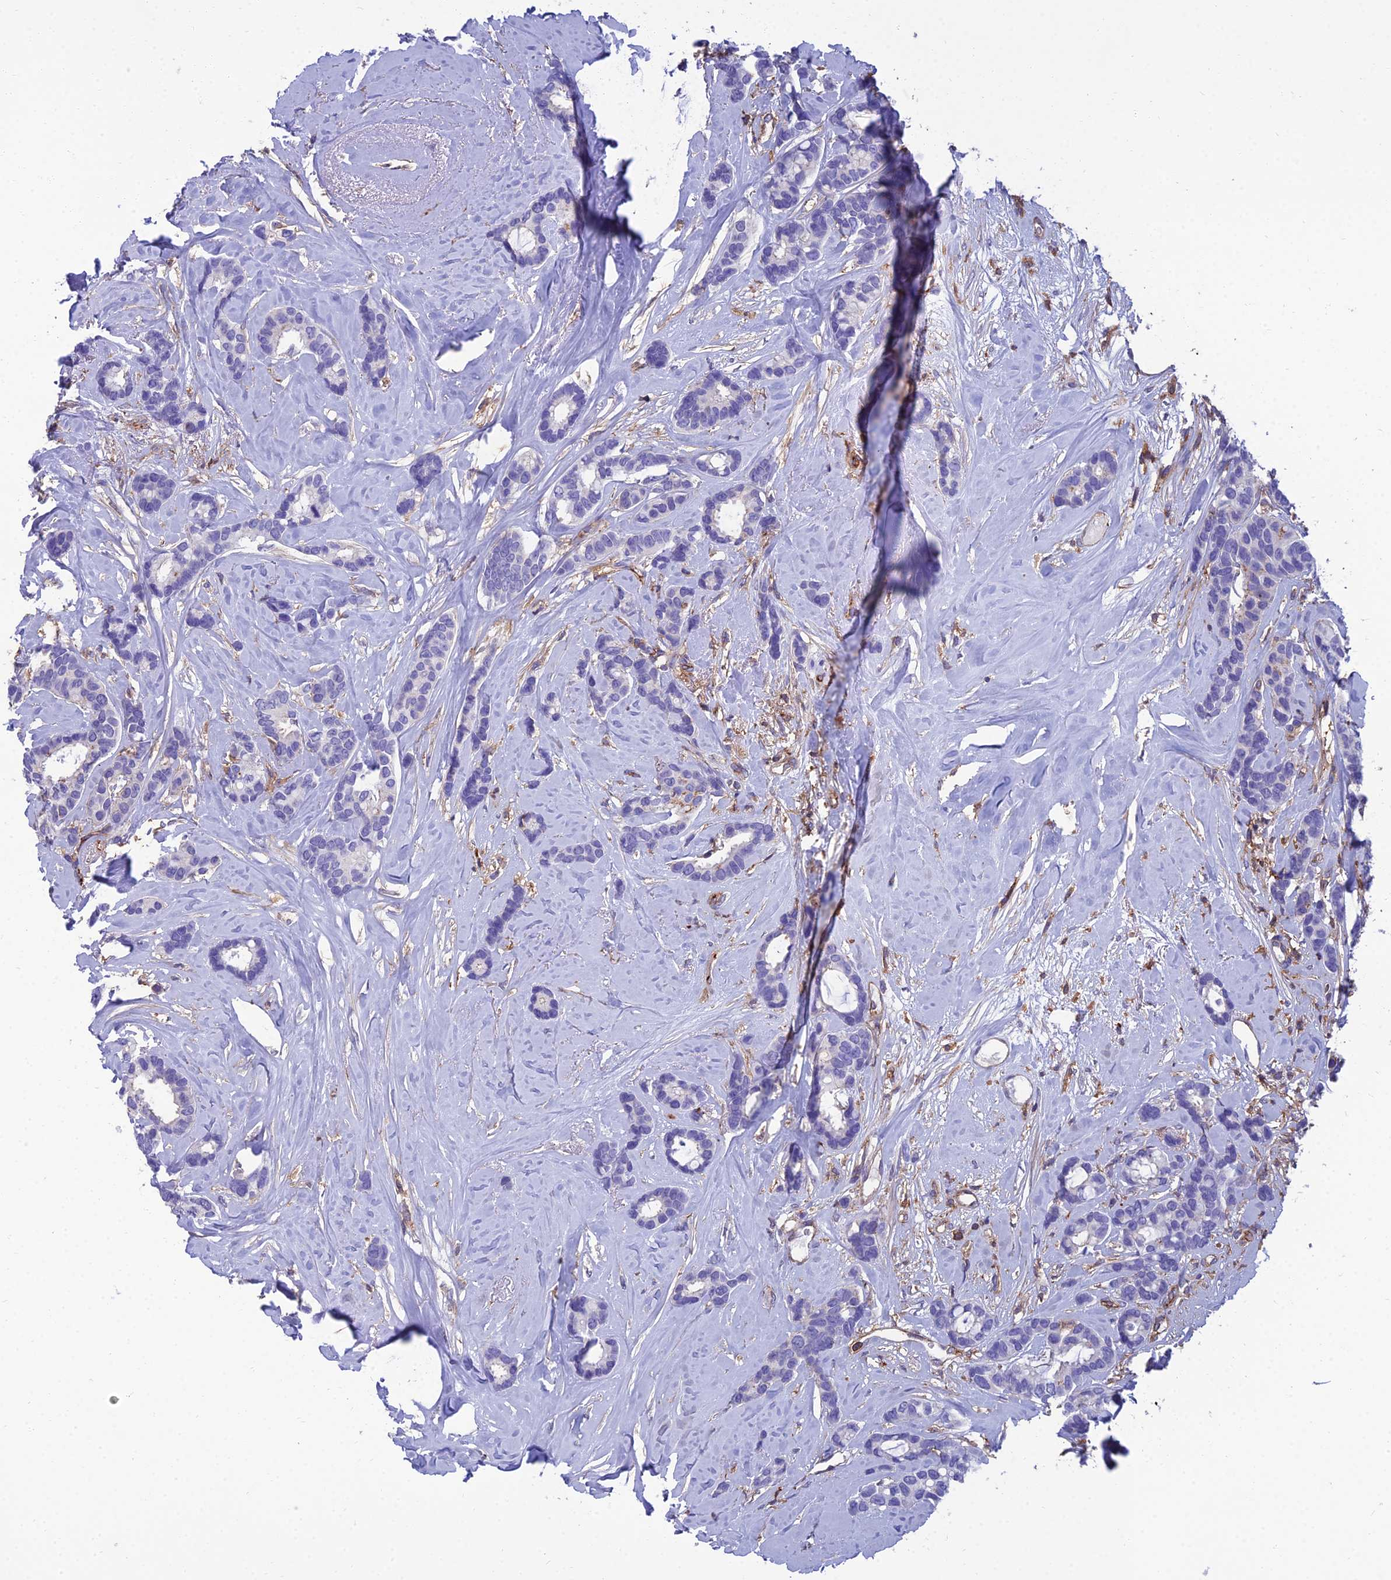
{"staining": {"intensity": "negative", "quantity": "none", "location": "none"}, "tissue": "breast cancer", "cell_type": "Tumor cells", "image_type": "cancer", "snomed": [{"axis": "morphology", "description": "Duct carcinoma"}, {"axis": "topography", "description": "Breast"}], "caption": "The photomicrograph shows no significant staining in tumor cells of breast invasive ductal carcinoma.", "gene": "PPP1R18", "patient": {"sex": "female", "age": 87}}